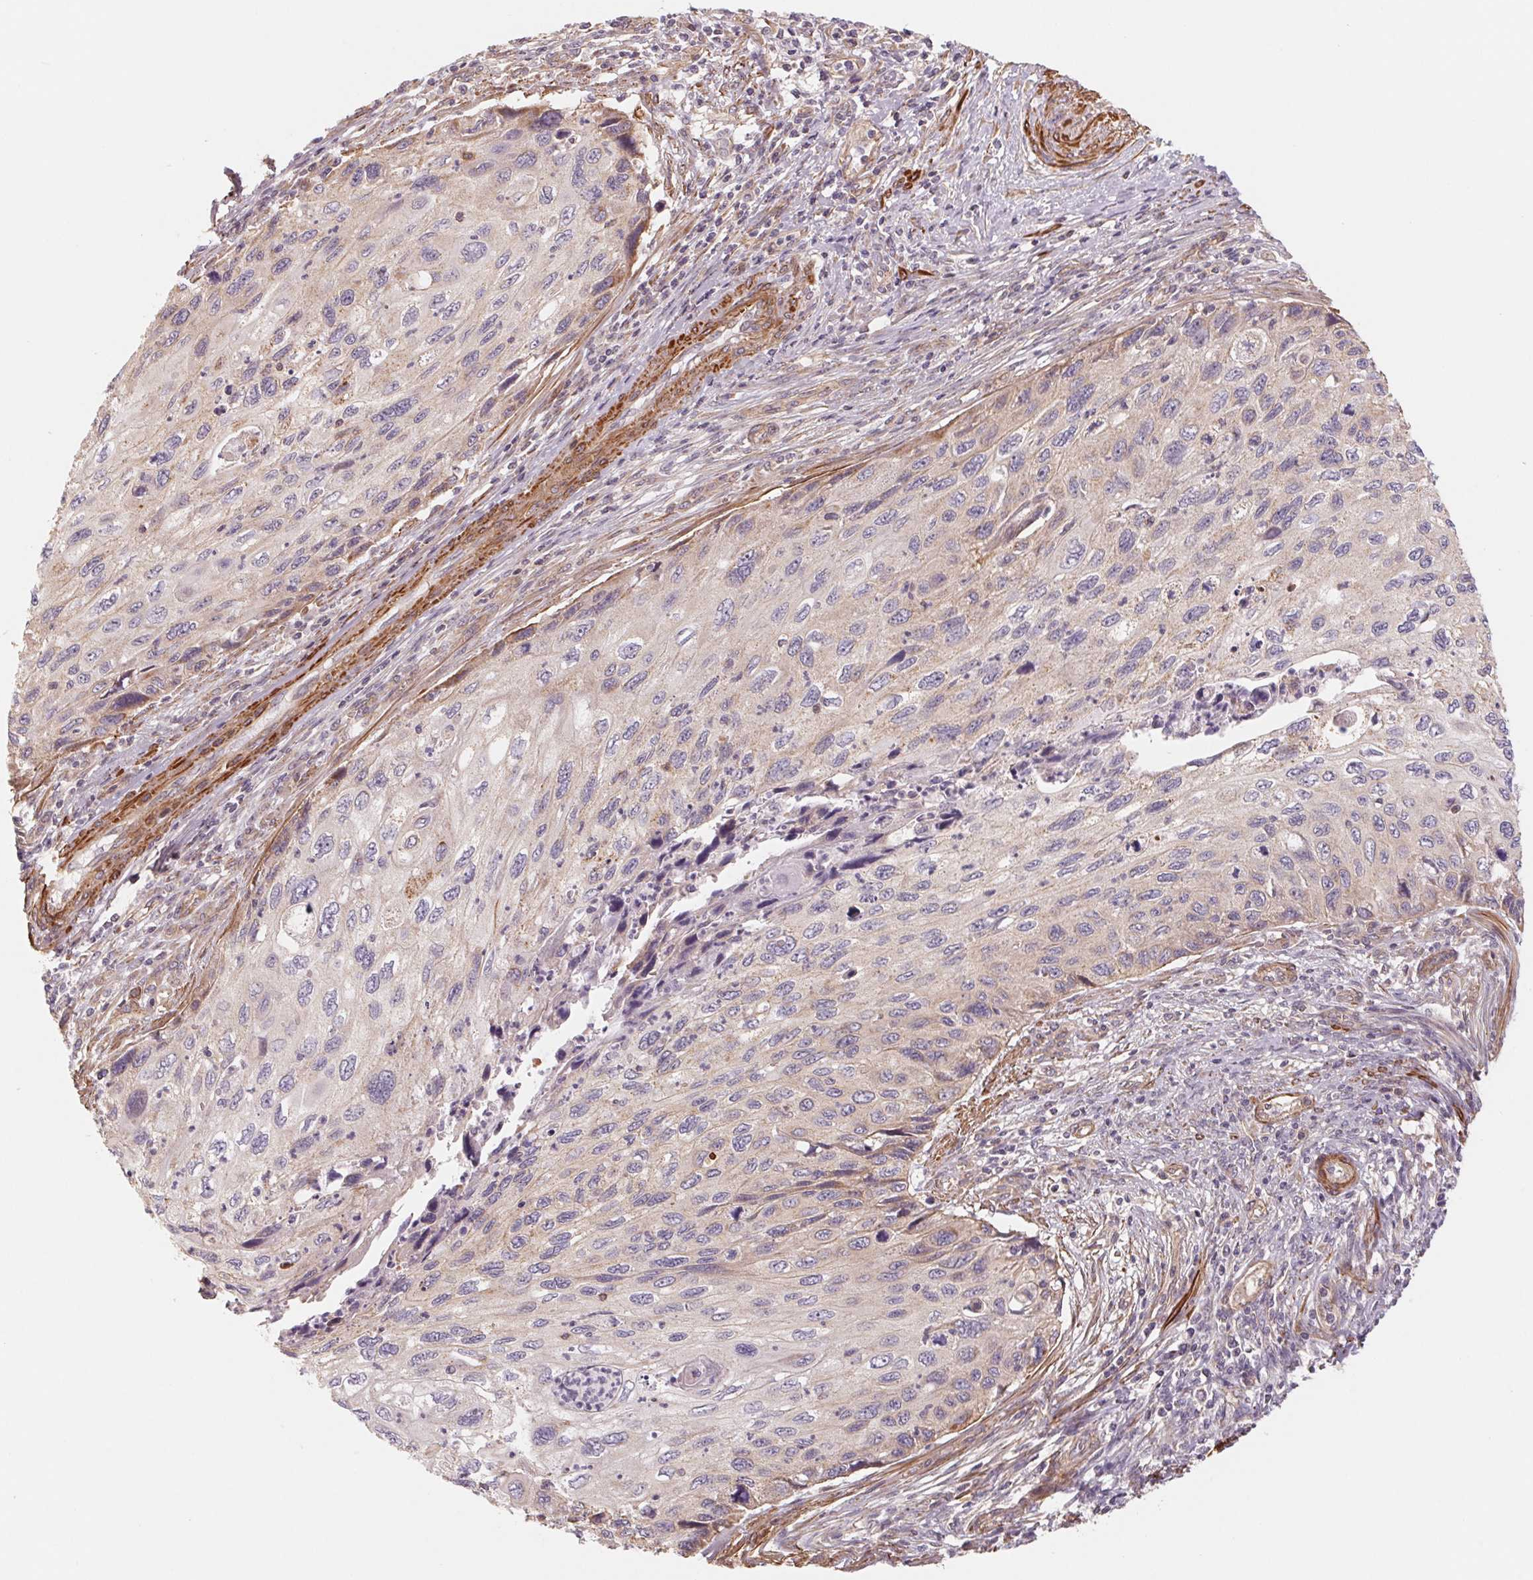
{"staining": {"intensity": "weak", "quantity": "<25%", "location": "cytoplasmic/membranous"}, "tissue": "cervical cancer", "cell_type": "Tumor cells", "image_type": "cancer", "snomed": [{"axis": "morphology", "description": "Squamous cell carcinoma, NOS"}, {"axis": "topography", "description": "Cervix"}], "caption": "Immunohistochemistry image of neoplastic tissue: human squamous cell carcinoma (cervical) stained with DAB displays no significant protein staining in tumor cells.", "gene": "CCDC112", "patient": {"sex": "female", "age": 70}}